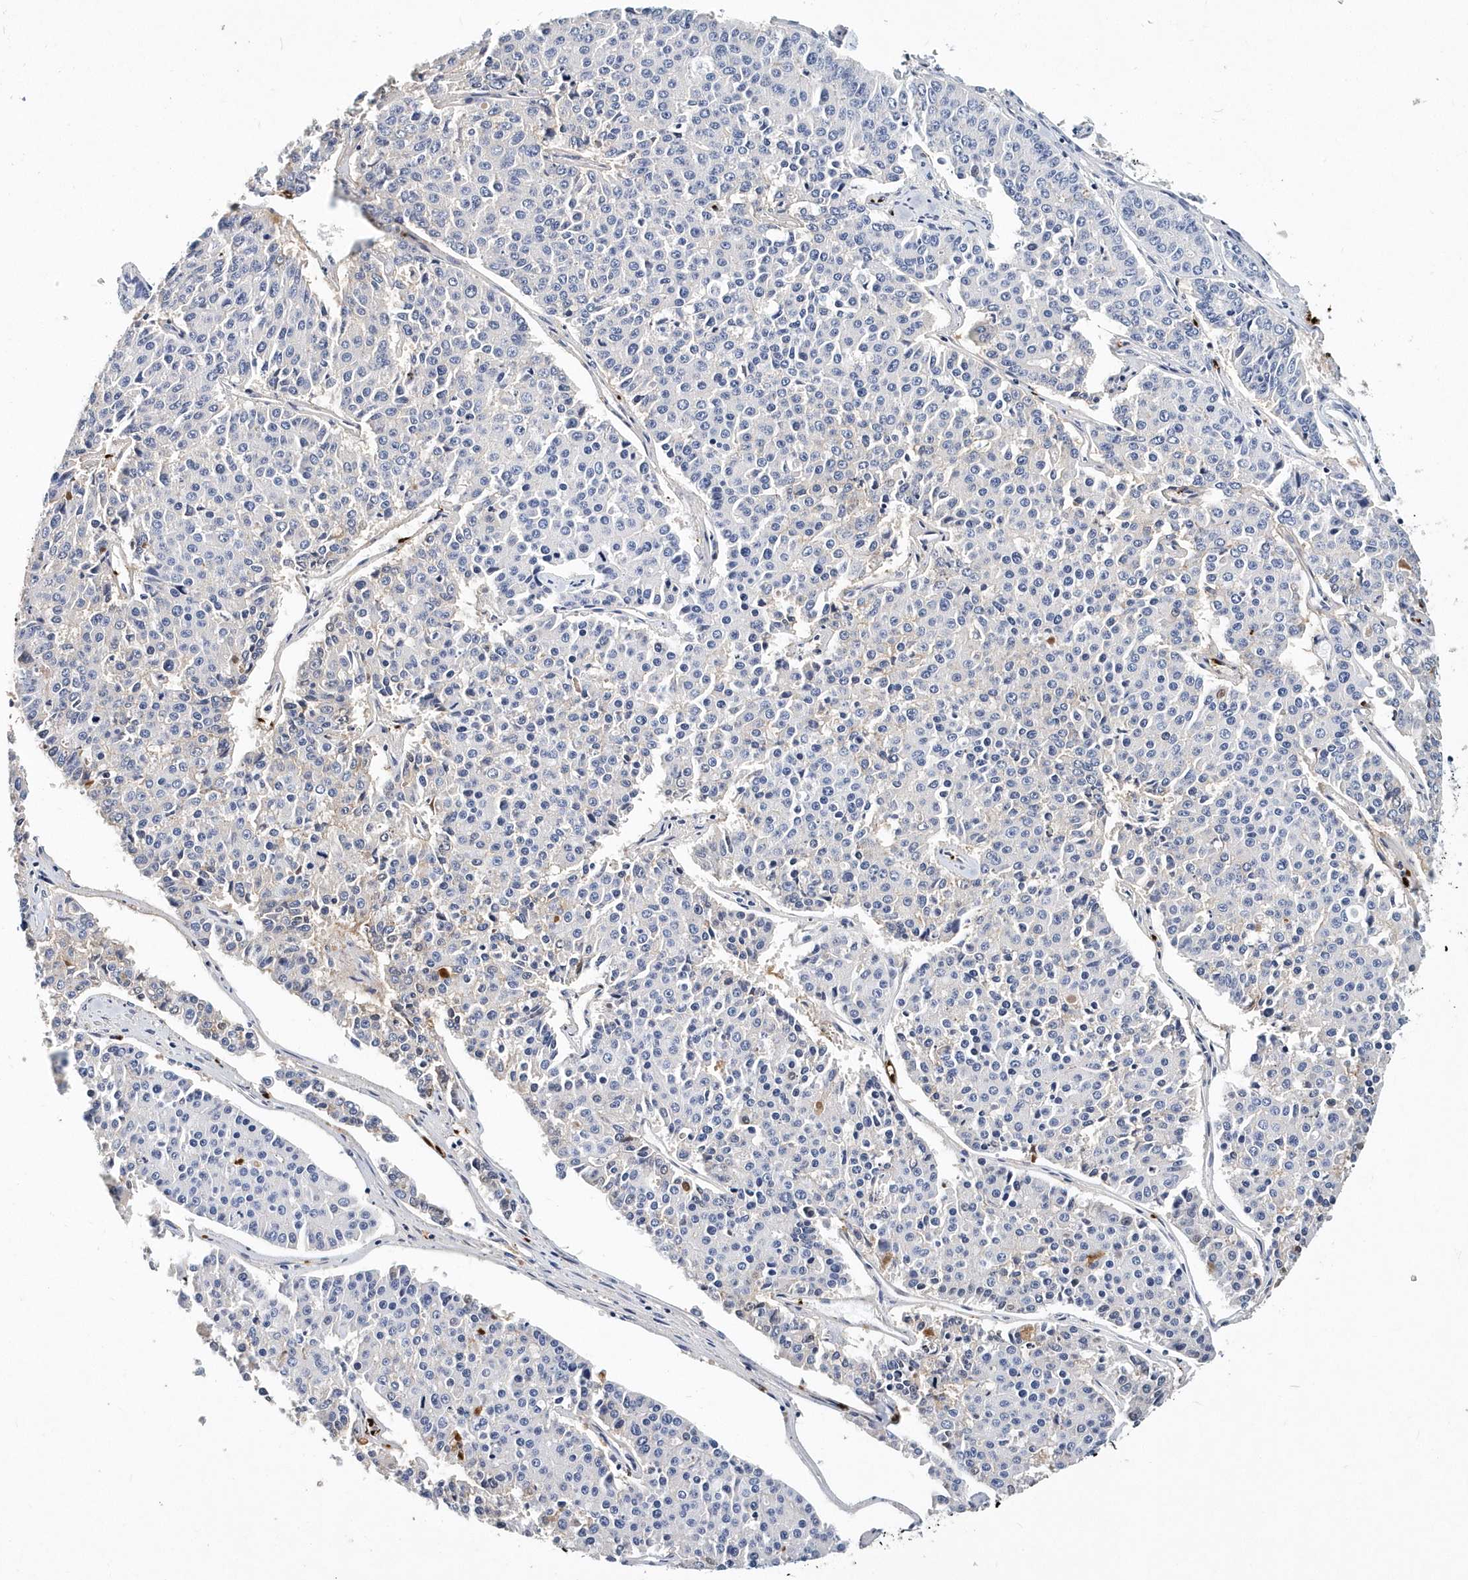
{"staining": {"intensity": "negative", "quantity": "none", "location": "none"}, "tissue": "pancreatic cancer", "cell_type": "Tumor cells", "image_type": "cancer", "snomed": [{"axis": "morphology", "description": "Adenocarcinoma, NOS"}, {"axis": "topography", "description": "Pancreas"}], "caption": "A high-resolution histopathology image shows immunohistochemistry staining of pancreatic cancer (adenocarcinoma), which exhibits no significant expression in tumor cells.", "gene": "ITGA2B", "patient": {"sex": "male", "age": 50}}